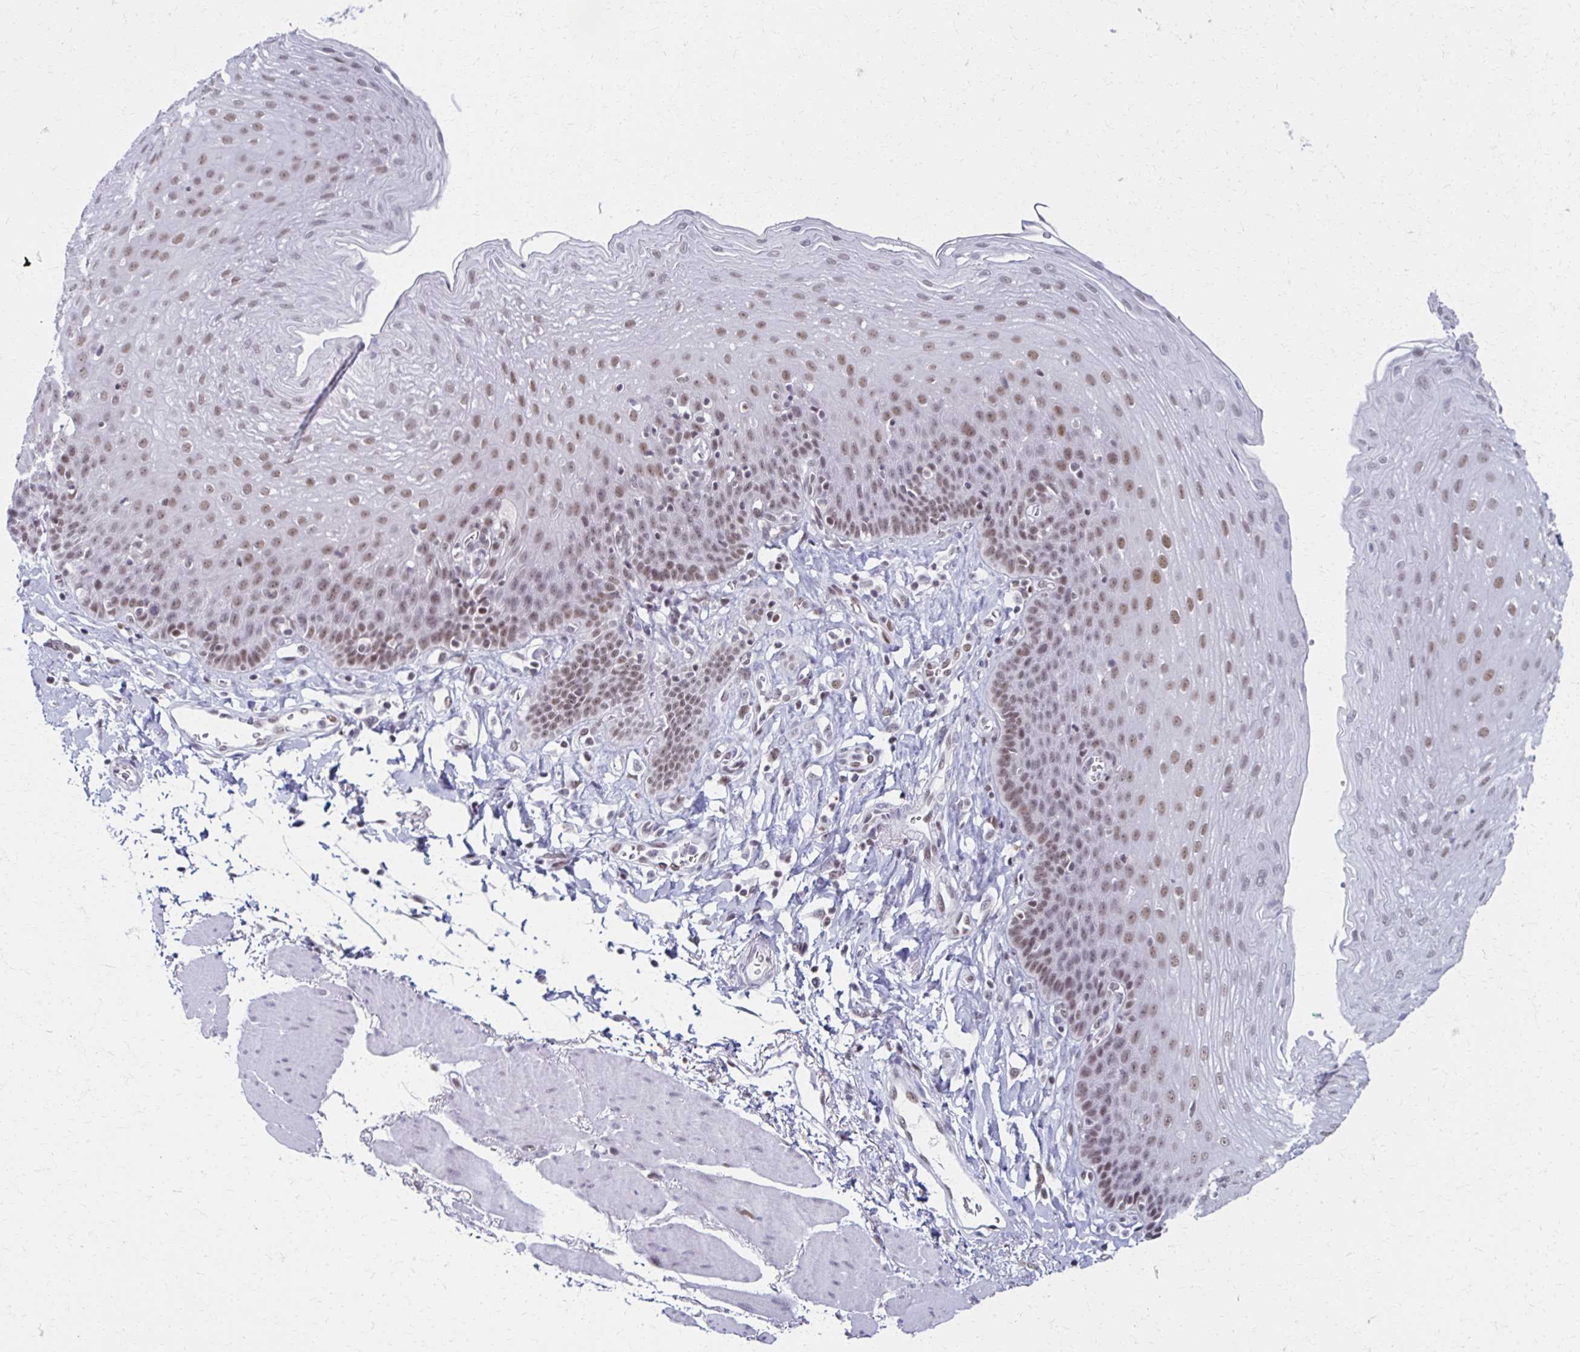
{"staining": {"intensity": "weak", "quantity": ">75%", "location": "nuclear"}, "tissue": "esophagus", "cell_type": "Squamous epithelial cells", "image_type": "normal", "snomed": [{"axis": "morphology", "description": "Normal tissue, NOS"}, {"axis": "topography", "description": "Esophagus"}], "caption": "The immunohistochemical stain highlights weak nuclear staining in squamous epithelial cells of unremarkable esophagus. Immunohistochemistry (ihc) stains the protein of interest in brown and the nuclei are stained blue.", "gene": "IRF7", "patient": {"sex": "female", "age": 81}}